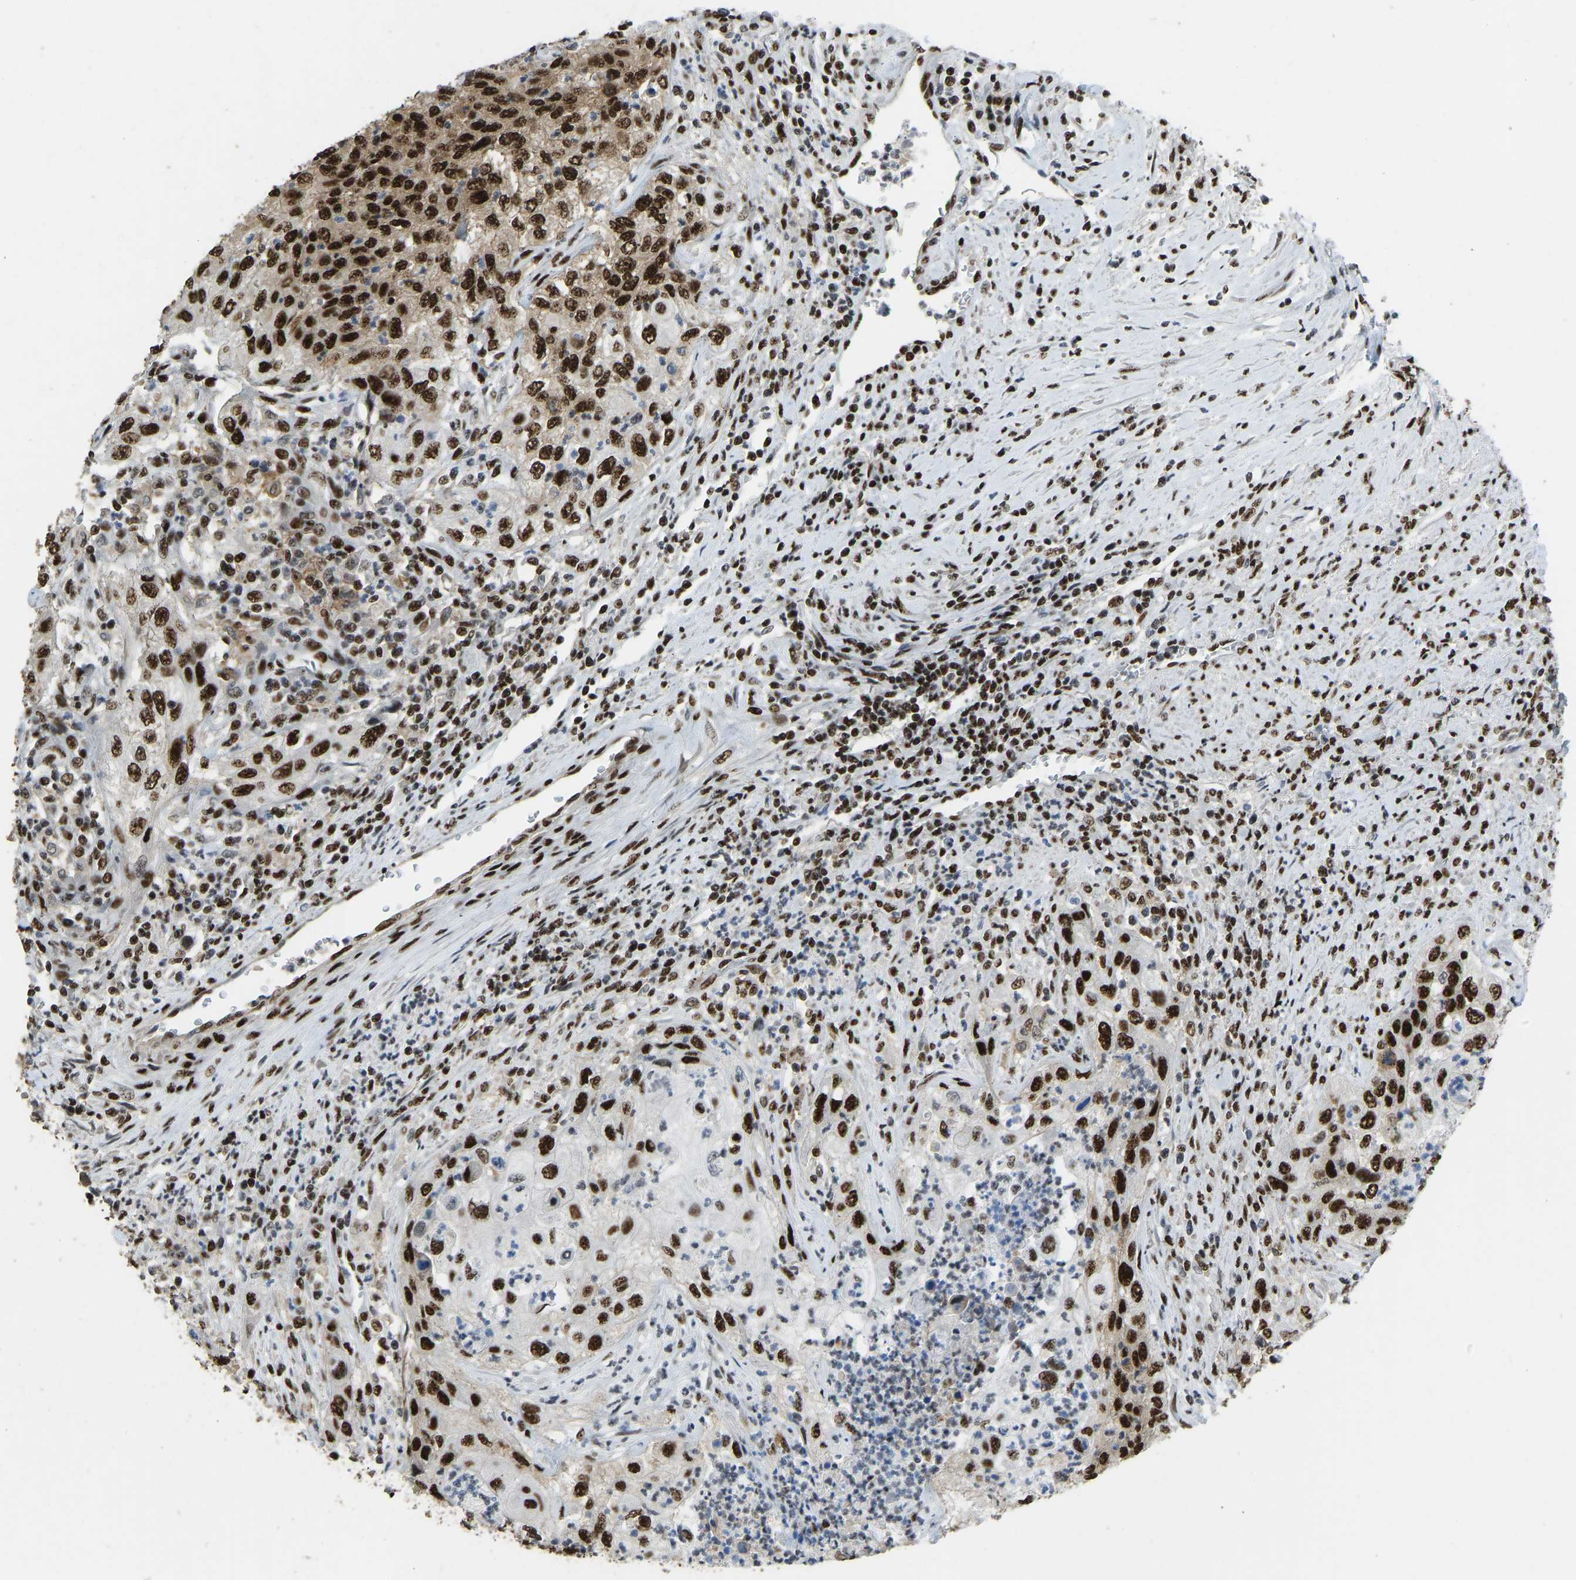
{"staining": {"intensity": "strong", "quantity": ">75%", "location": "nuclear"}, "tissue": "urothelial cancer", "cell_type": "Tumor cells", "image_type": "cancer", "snomed": [{"axis": "morphology", "description": "Urothelial carcinoma, High grade"}, {"axis": "topography", "description": "Urinary bladder"}], "caption": "A brown stain highlights strong nuclear positivity of a protein in human urothelial cancer tumor cells.", "gene": "FOXK1", "patient": {"sex": "female", "age": 60}}